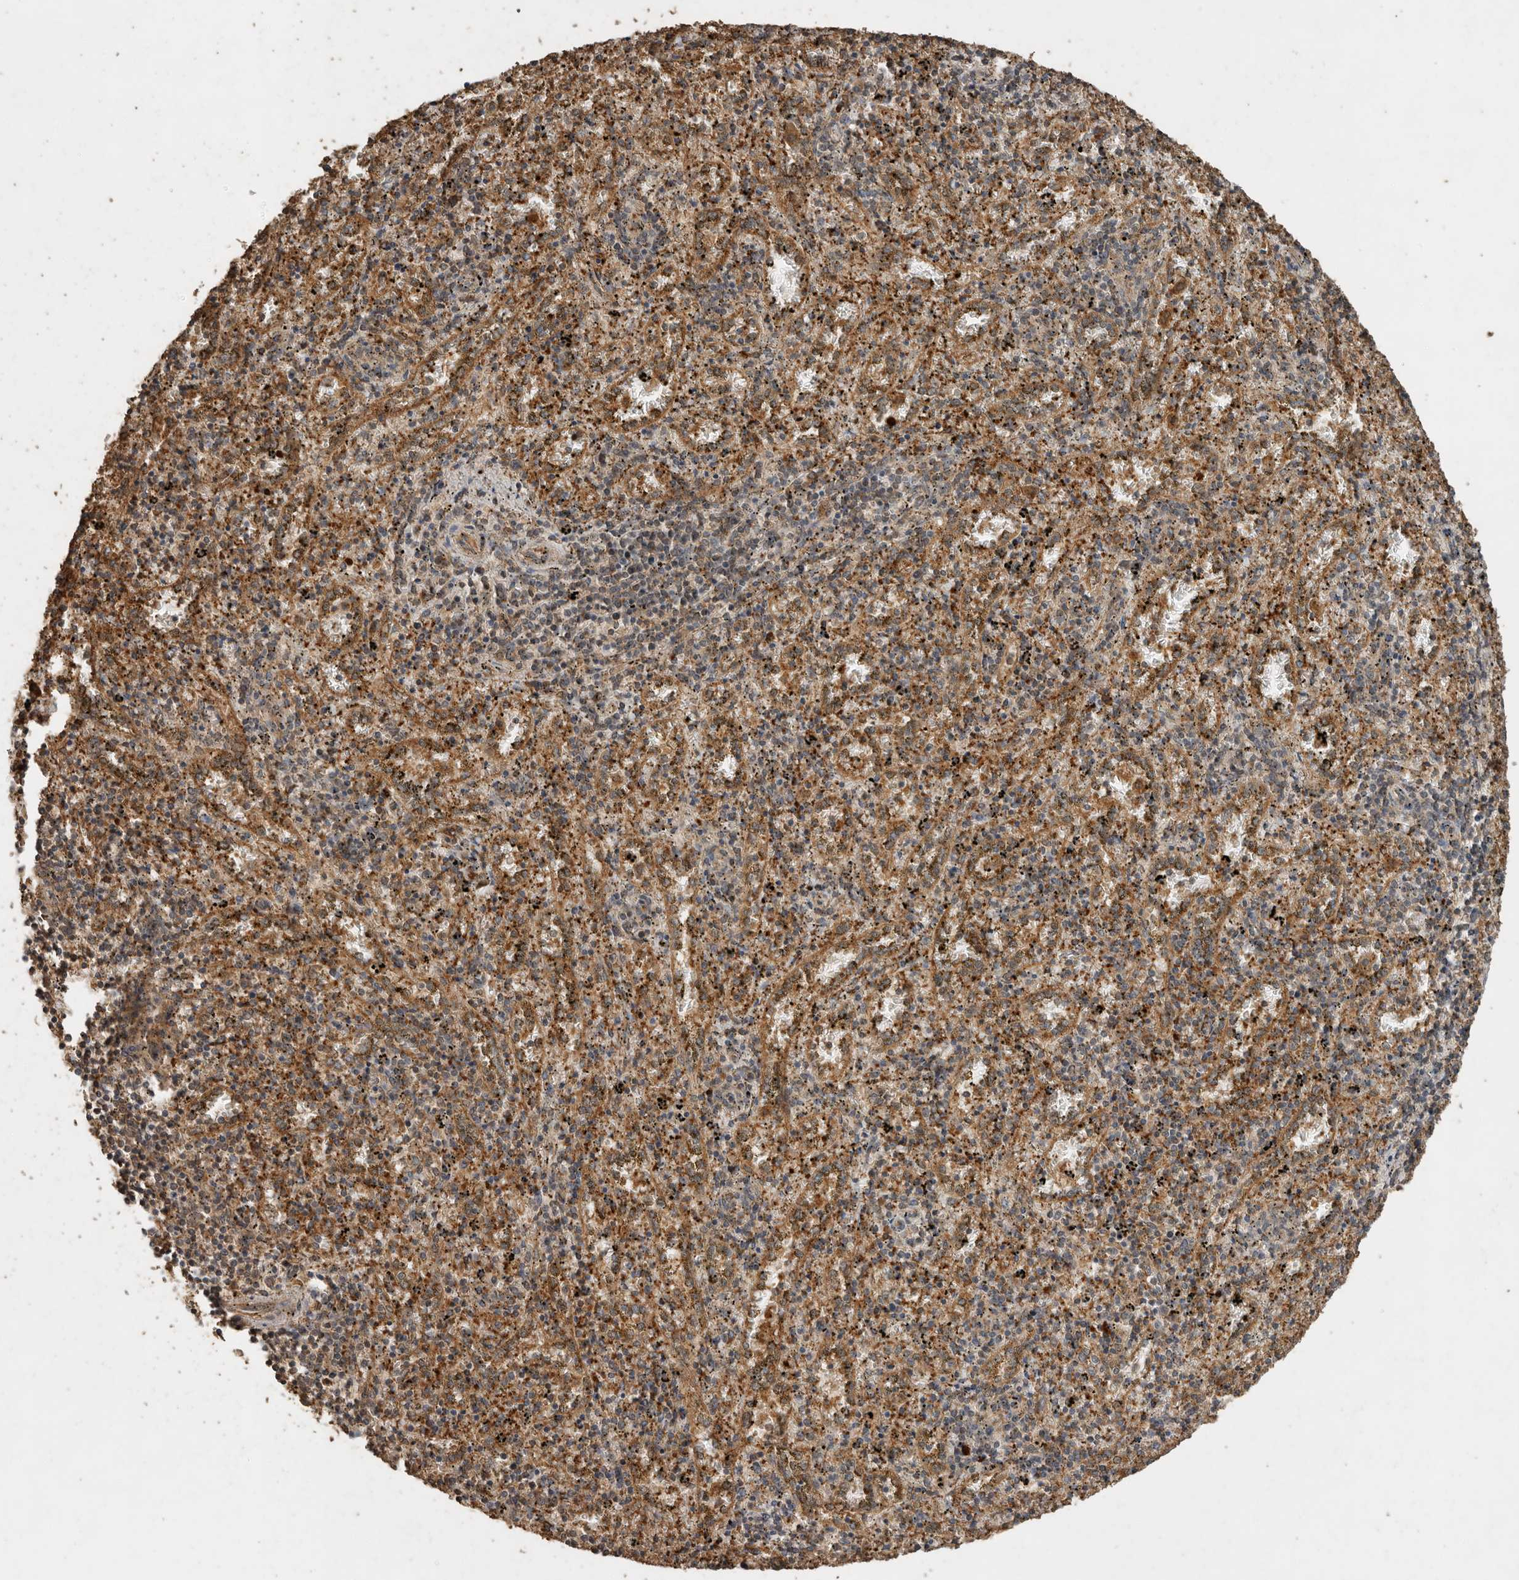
{"staining": {"intensity": "moderate", "quantity": "<25%", "location": "cytoplasmic/membranous"}, "tissue": "spleen", "cell_type": "Cells in red pulp", "image_type": "normal", "snomed": [{"axis": "morphology", "description": "Normal tissue, NOS"}, {"axis": "topography", "description": "Spleen"}], "caption": "About <25% of cells in red pulp in normal spleen reveal moderate cytoplasmic/membranous protein expression as visualized by brown immunohistochemical staining.", "gene": "CTF1", "patient": {"sex": "male", "age": 11}}